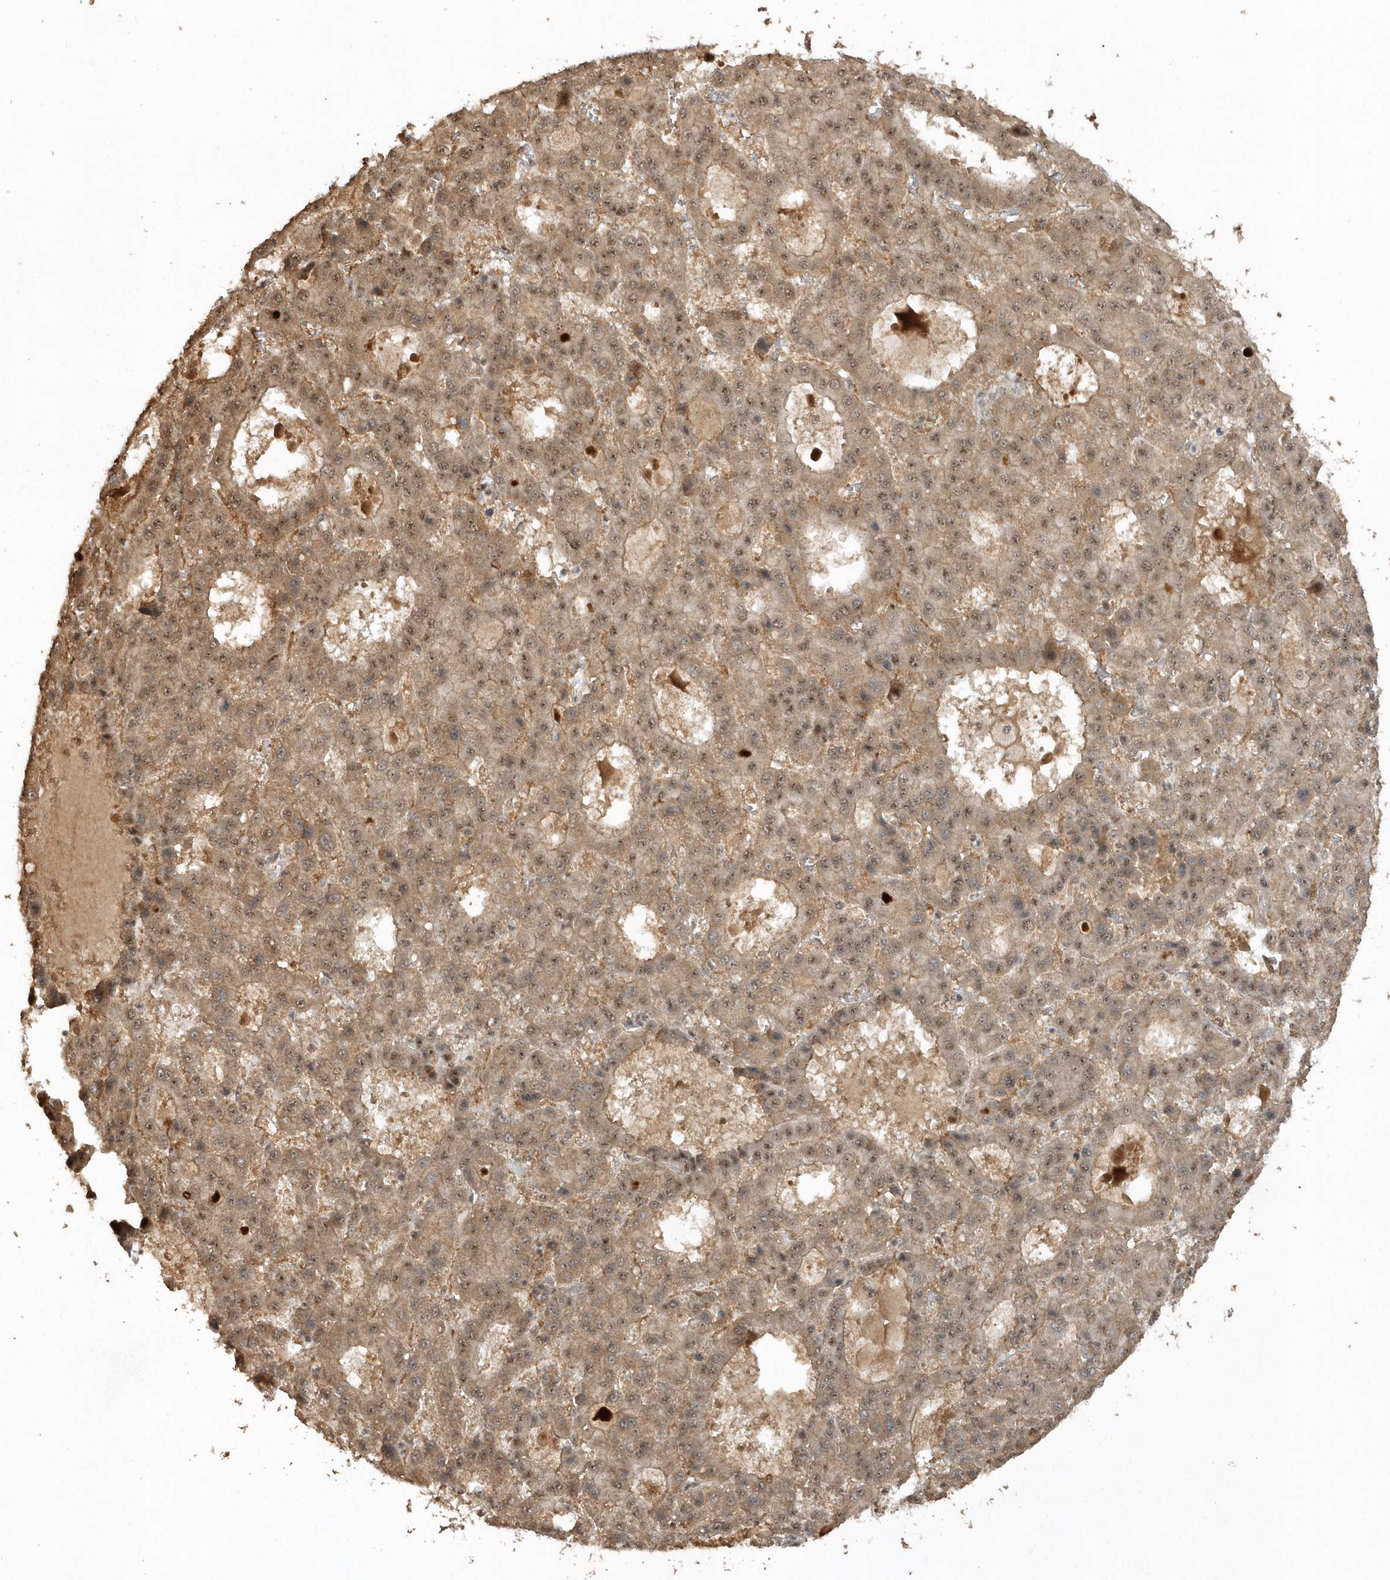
{"staining": {"intensity": "moderate", "quantity": ">75%", "location": "cytoplasmic/membranous,nuclear"}, "tissue": "liver cancer", "cell_type": "Tumor cells", "image_type": "cancer", "snomed": [{"axis": "morphology", "description": "Carcinoma, Hepatocellular, NOS"}, {"axis": "topography", "description": "Liver"}], "caption": "Immunohistochemical staining of hepatocellular carcinoma (liver) displays medium levels of moderate cytoplasmic/membranous and nuclear protein expression in about >75% of tumor cells. (DAB (3,3'-diaminobenzidine) IHC, brown staining for protein, blue staining for nuclei).", "gene": "POLR3B", "patient": {"sex": "male", "age": 70}}